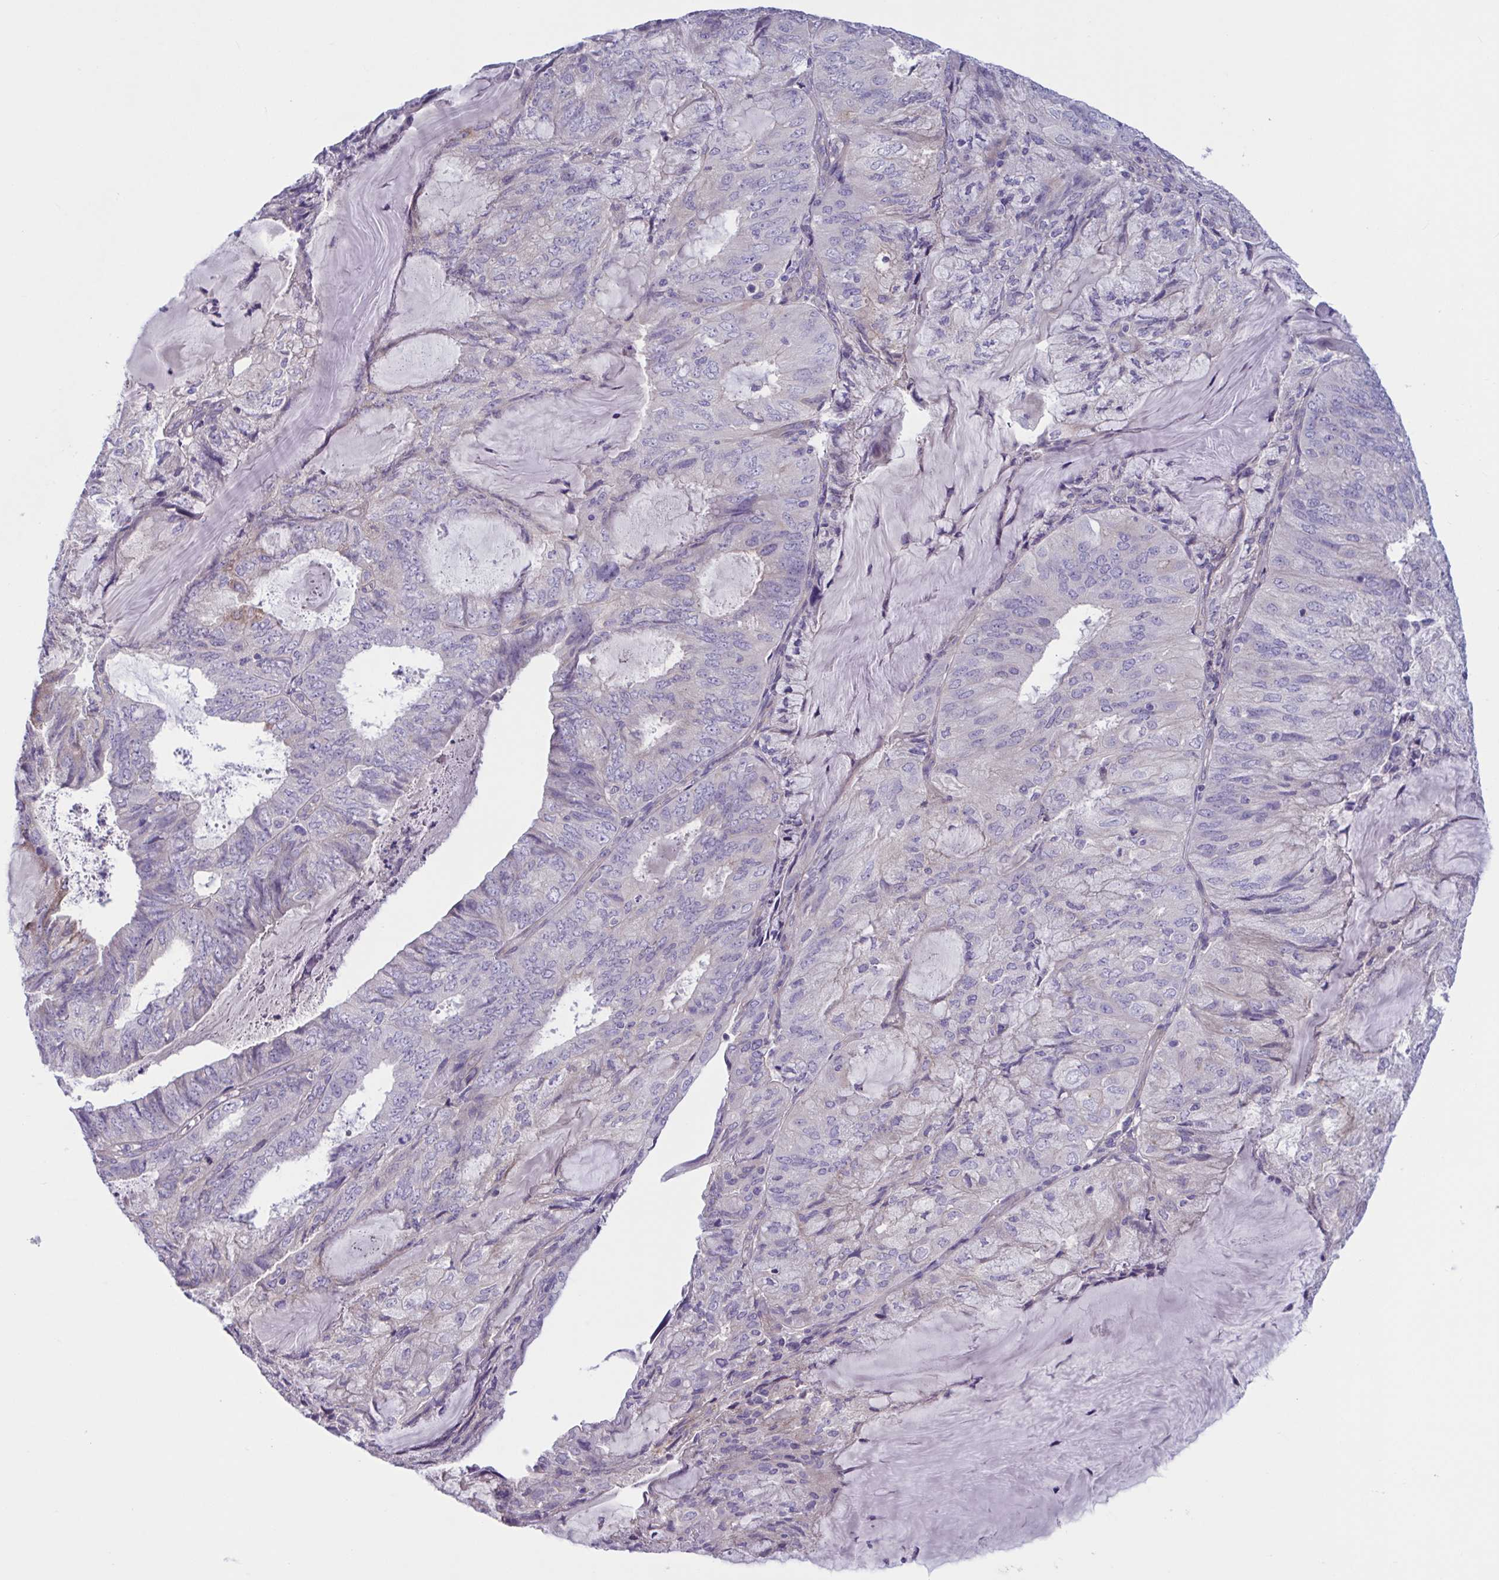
{"staining": {"intensity": "negative", "quantity": "none", "location": "none"}, "tissue": "endometrial cancer", "cell_type": "Tumor cells", "image_type": "cancer", "snomed": [{"axis": "morphology", "description": "Adenocarcinoma, NOS"}, {"axis": "topography", "description": "Endometrium"}], "caption": "High power microscopy micrograph of an IHC image of adenocarcinoma (endometrial), revealing no significant staining in tumor cells.", "gene": "TTC7B", "patient": {"sex": "female", "age": 81}}